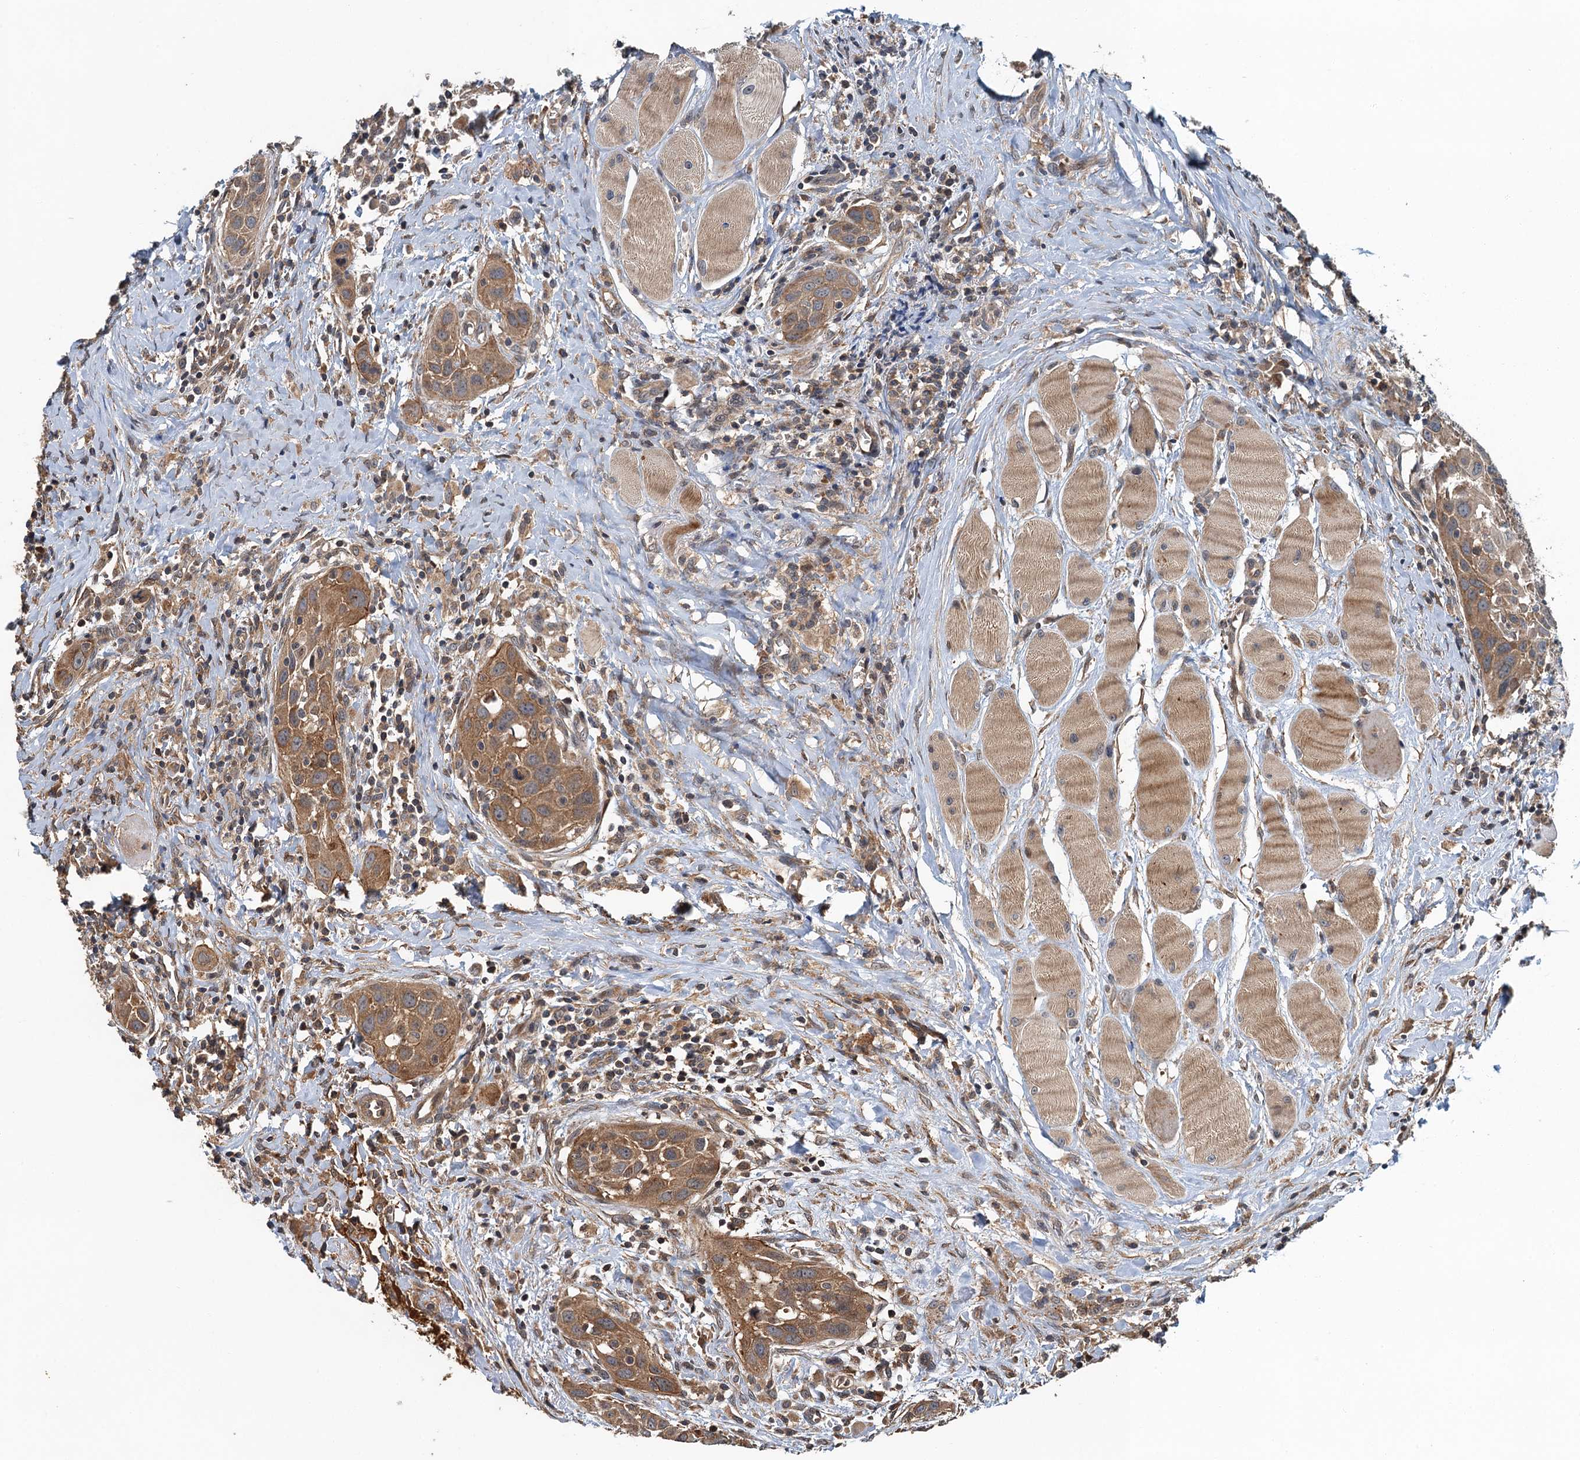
{"staining": {"intensity": "moderate", "quantity": ">75%", "location": "cytoplasmic/membranous"}, "tissue": "head and neck cancer", "cell_type": "Tumor cells", "image_type": "cancer", "snomed": [{"axis": "morphology", "description": "Squamous cell carcinoma, NOS"}, {"axis": "topography", "description": "Oral tissue"}, {"axis": "topography", "description": "Head-Neck"}], "caption": "Immunohistochemistry (IHC) staining of head and neck squamous cell carcinoma, which demonstrates medium levels of moderate cytoplasmic/membranous staining in about >75% of tumor cells indicating moderate cytoplasmic/membranous protein positivity. The staining was performed using DAB (3,3'-diaminobenzidine) (brown) for protein detection and nuclei were counterstained in hematoxylin (blue).", "gene": "SNX32", "patient": {"sex": "female", "age": 50}}